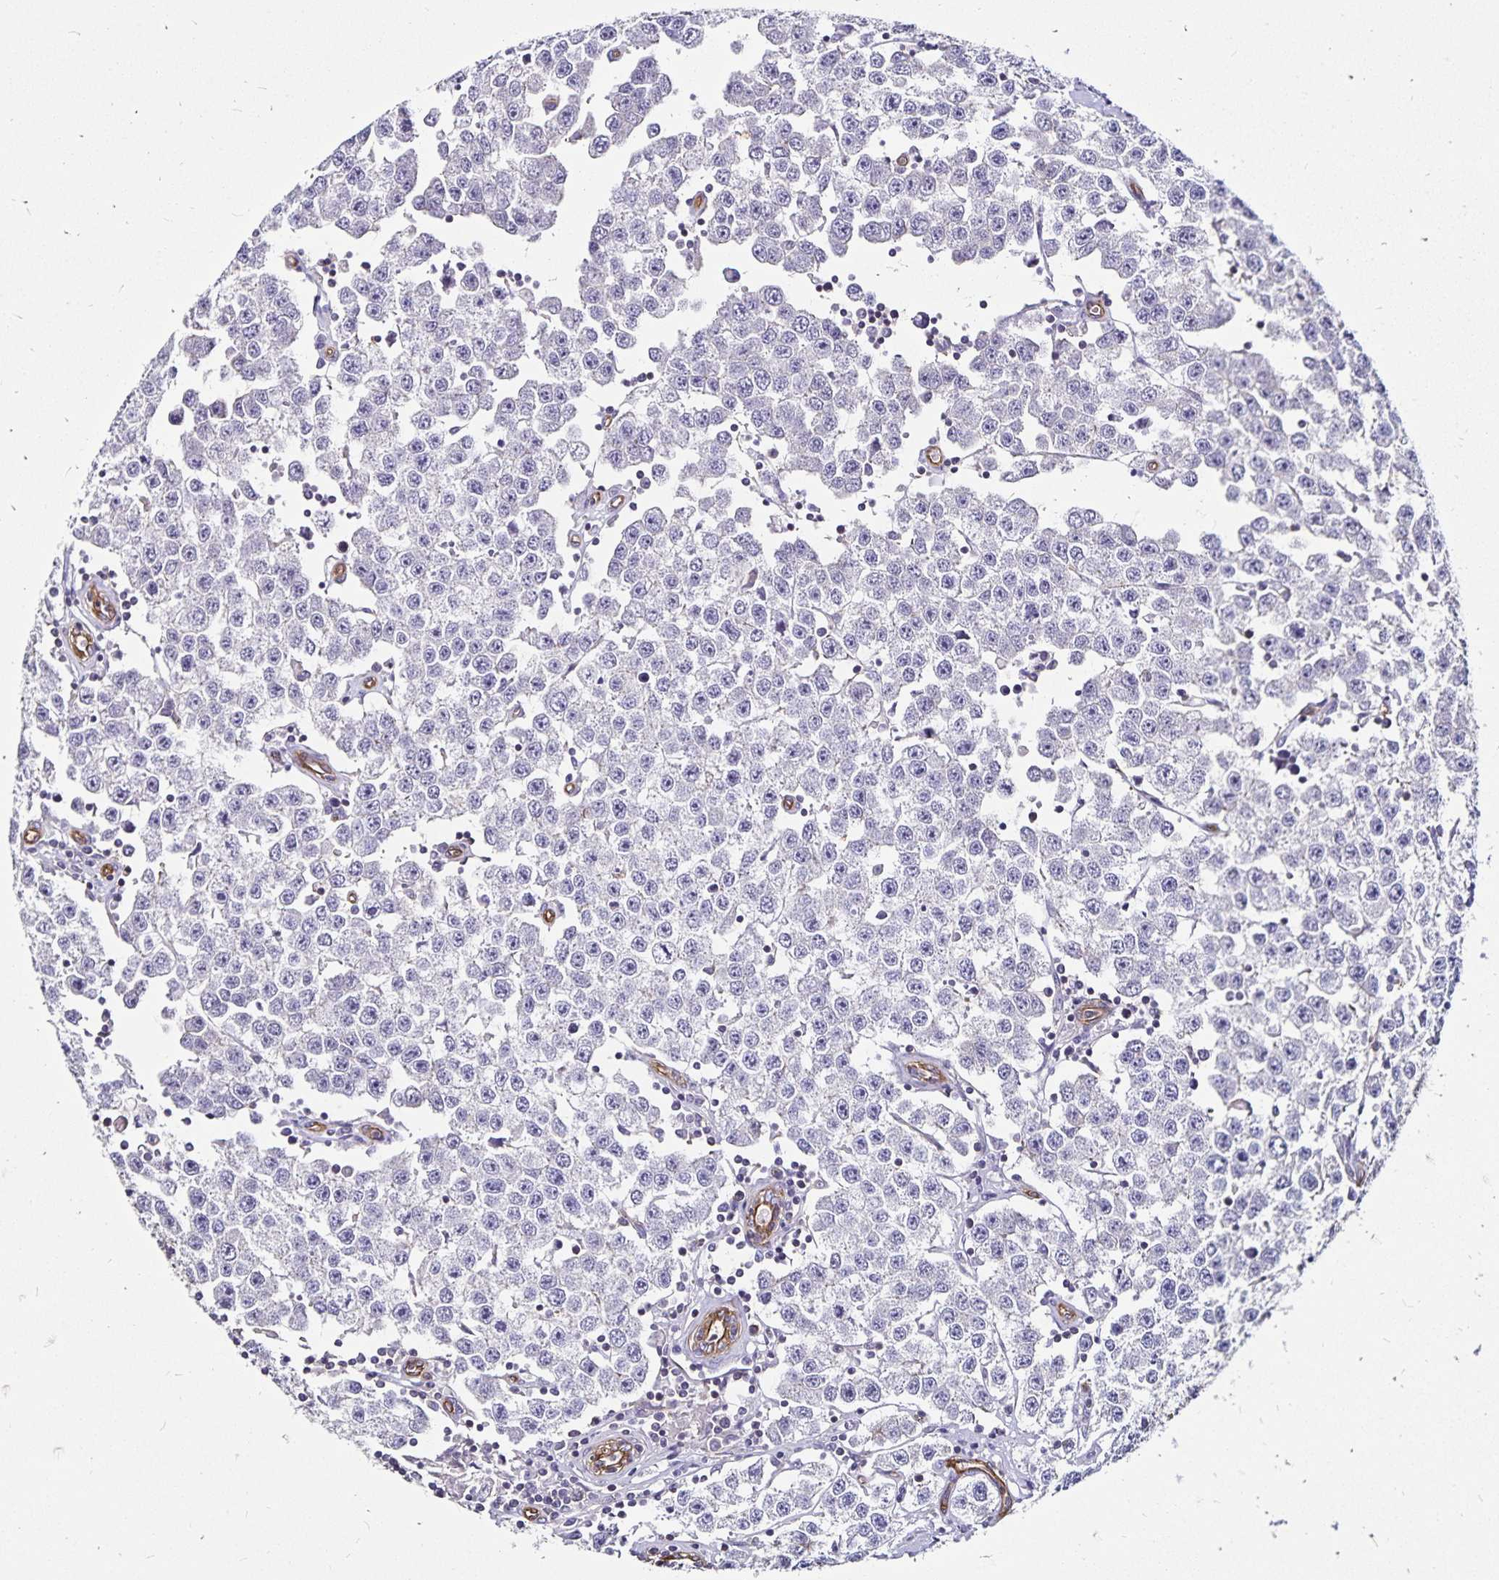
{"staining": {"intensity": "negative", "quantity": "none", "location": "none"}, "tissue": "testis cancer", "cell_type": "Tumor cells", "image_type": "cancer", "snomed": [{"axis": "morphology", "description": "Seminoma, NOS"}, {"axis": "topography", "description": "Testis"}], "caption": "A high-resolution micrograph shows immunohistochemistry (IHC) staining of testis seminoma, which exhibits no significant expression in tumor cells.", "gene": "RPRML", "patient": {"sex": "male", "age": 34}}